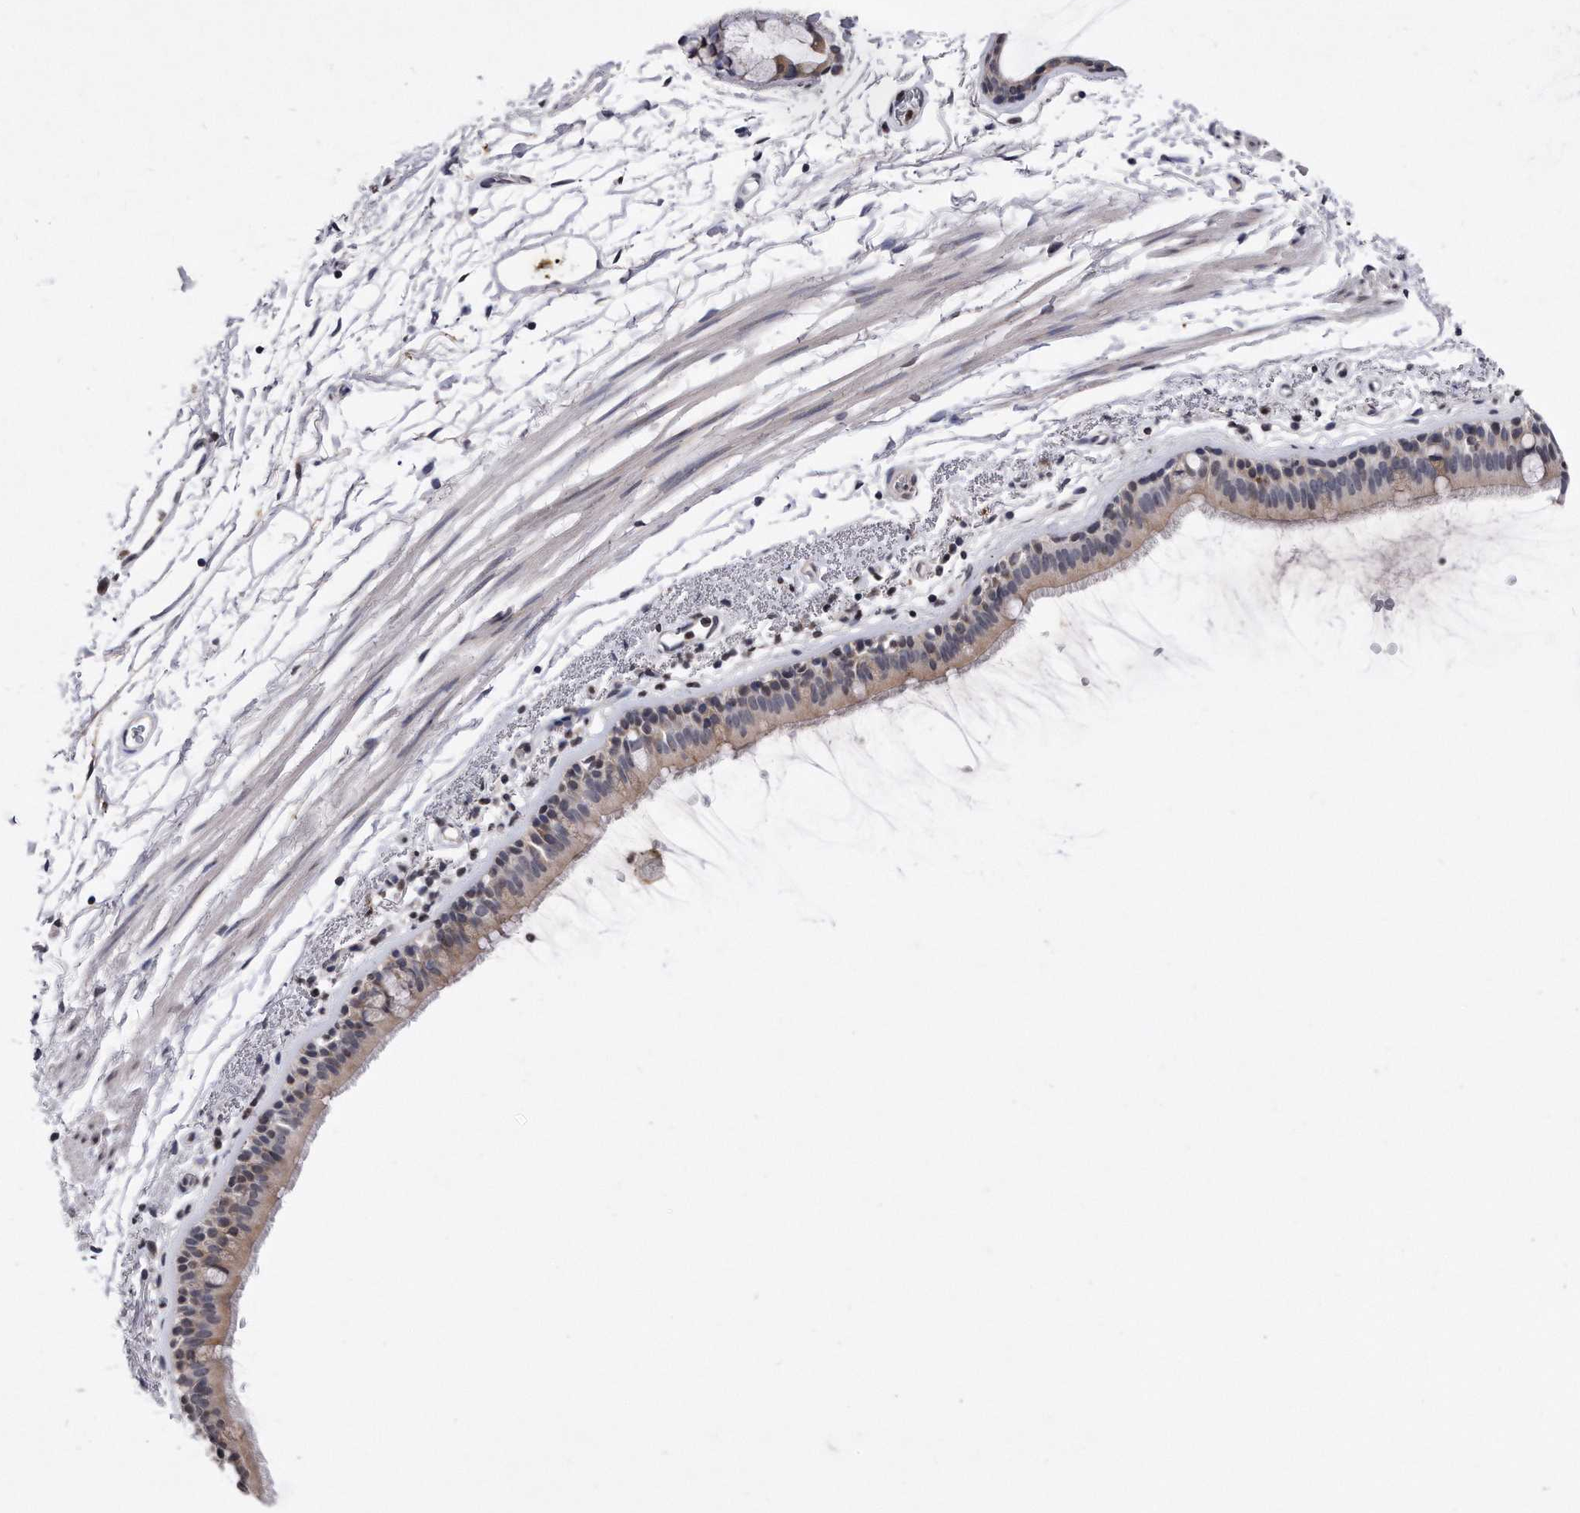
{"staining": {"intensity": "weak", "quantity": ">75%", "location": "cytoplasmic/membranous"}, "tissue": "bronchus", "cell_type": "Respiratory epithelial cells", "image_type": "normal", "snomed": [{"axis": "morphology", "description": "Normal tissue, NOS"}, {"axis": "topography", "description": "Lymph node"}, {"axis": "topography", "description": "Bronchus"}], "caption": "Bronchus stained for a protein (brown) exhibits weak cytoplasmic/membranous positive expression in about >75% of respiratory epithelial cells.", "gene": "DAB1", "patient": {"sex": "female", "age": 70}}